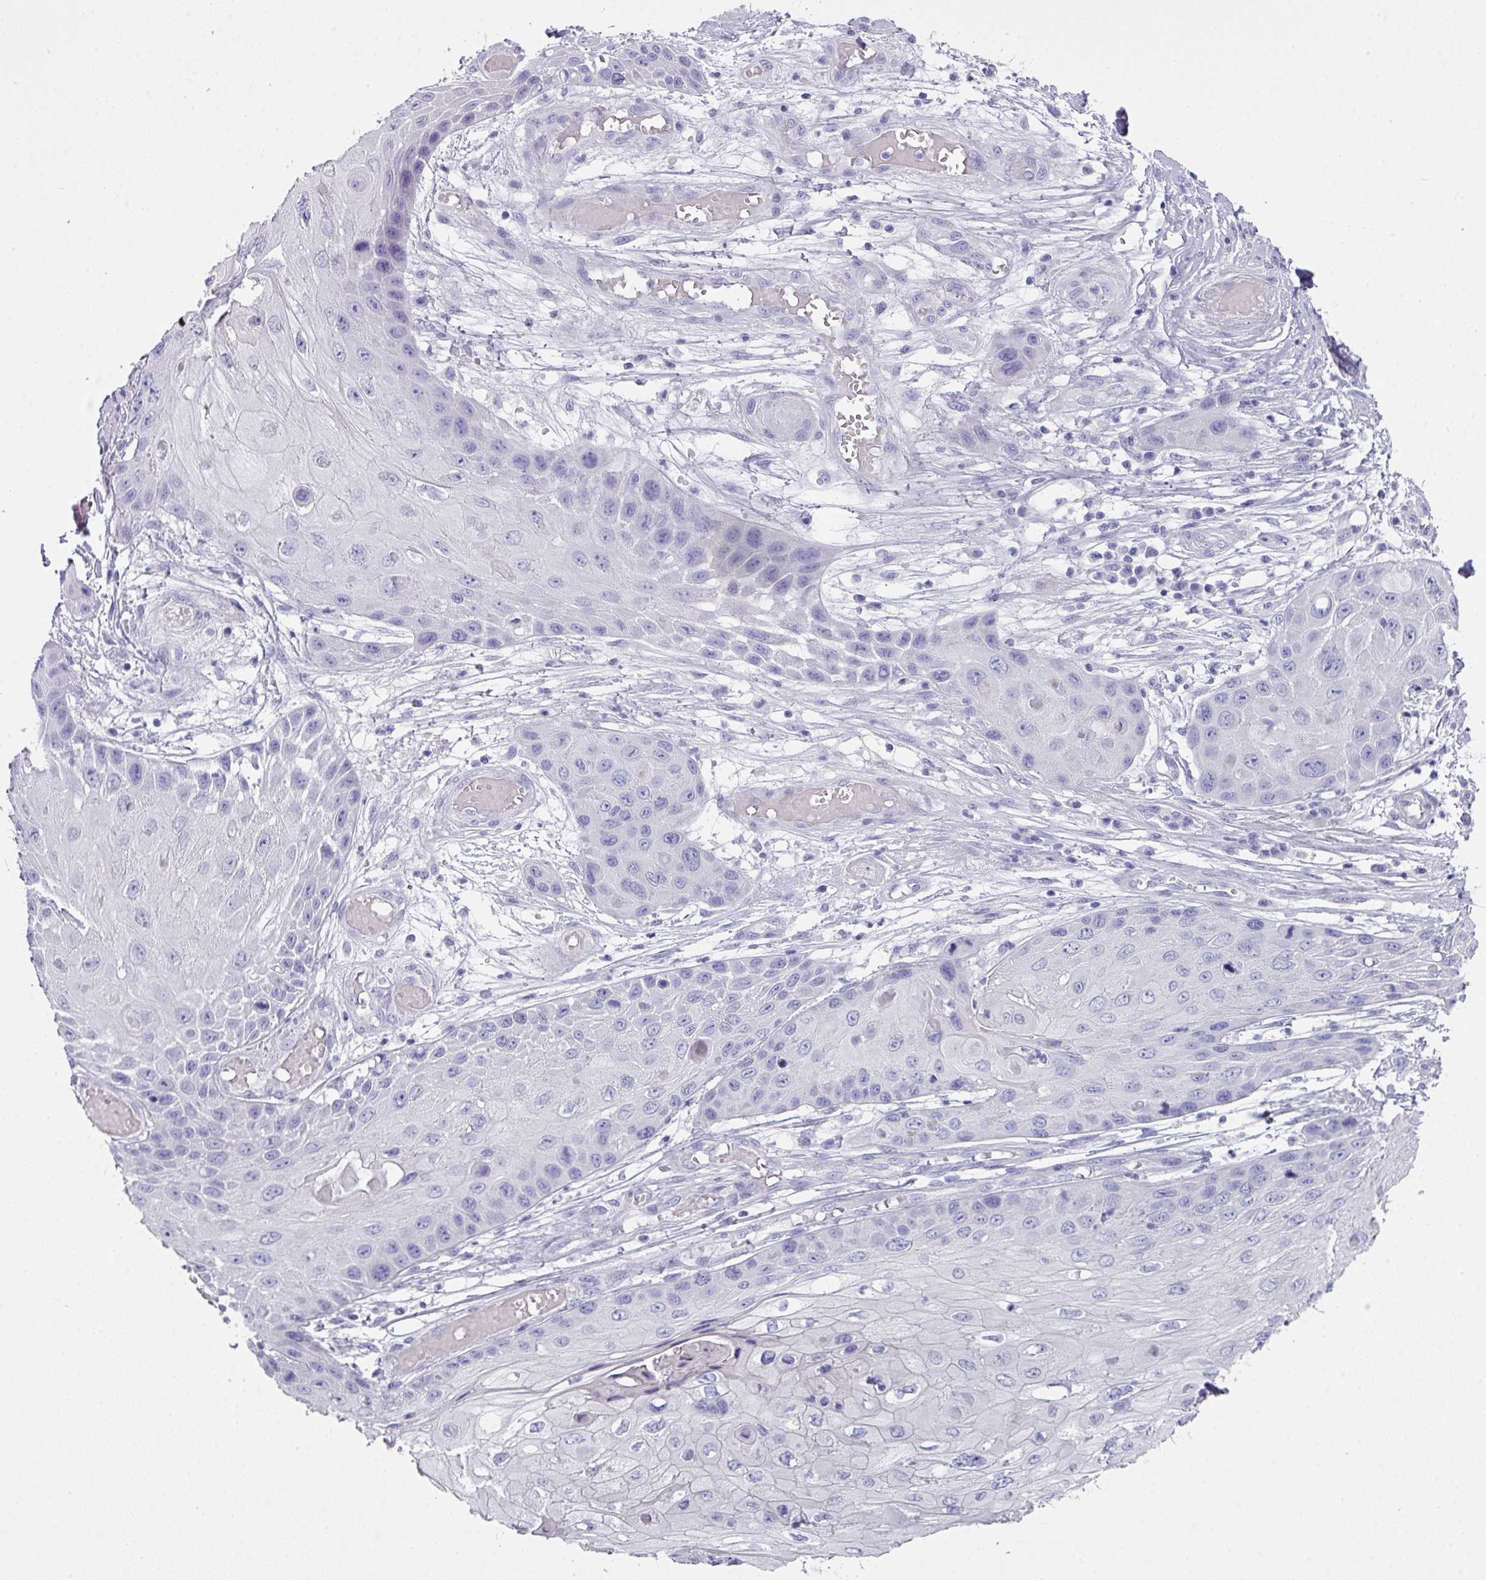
{"staining": {"intensity": "negative", "quantity": "none", "location": "none"}, "tissue": "skin cancer", "cell_type": "Tumor cells", "image_type": "cancer", "snomed": [{"axis": "morphology", "description": "Squamous cell carcinoma, NOS"}, {"axis": "topography", "description": "Skin"}, {"axis": "topography", "description": "Vulva"}], "caption": "Image shows no significant protein positivity in tumor cells of skin cancer. Nuclei are stained in blue.", "gene": "GLI4", "patient": {"sex": "female", "age": 44}}